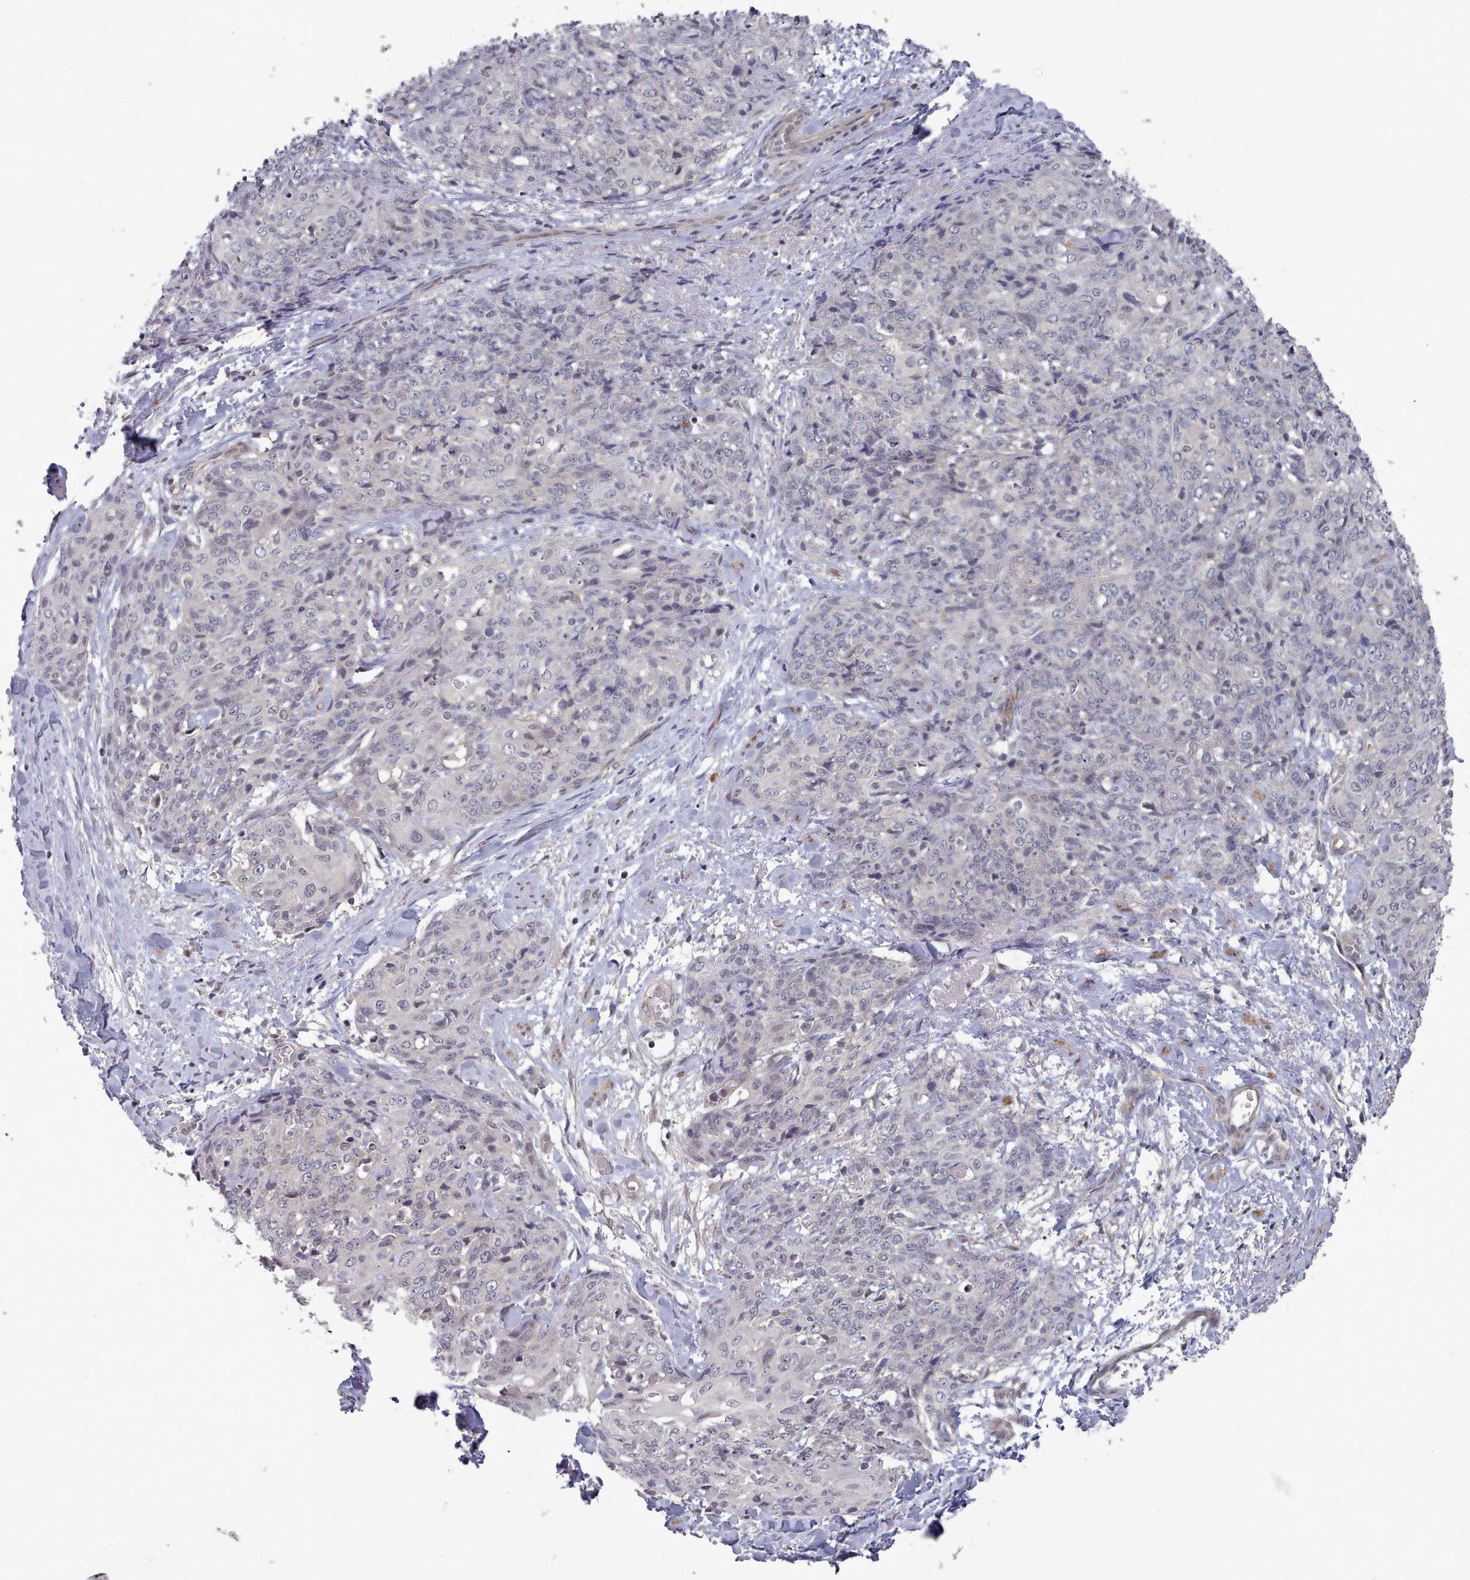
{"staining": {"intensity": "negative", "quantity": "none", "location": "none"}, "tissue": "skin cancer", "cell_type": "Tumor cells", "image_type": "cancer", "snomed": [{"axis": "morphology", "description": "Squamous cell carcinoma, NOS"}, {"axis": "topography", "description": "Skin"}, {"axis": "topography", "description": "Vulva"}], "caption": "The image exhibits no staining of tumor cells in skin squamous cell carcinoma.", "gene": "HYAL3", "patient": {"sex": "female", "age": 85}}